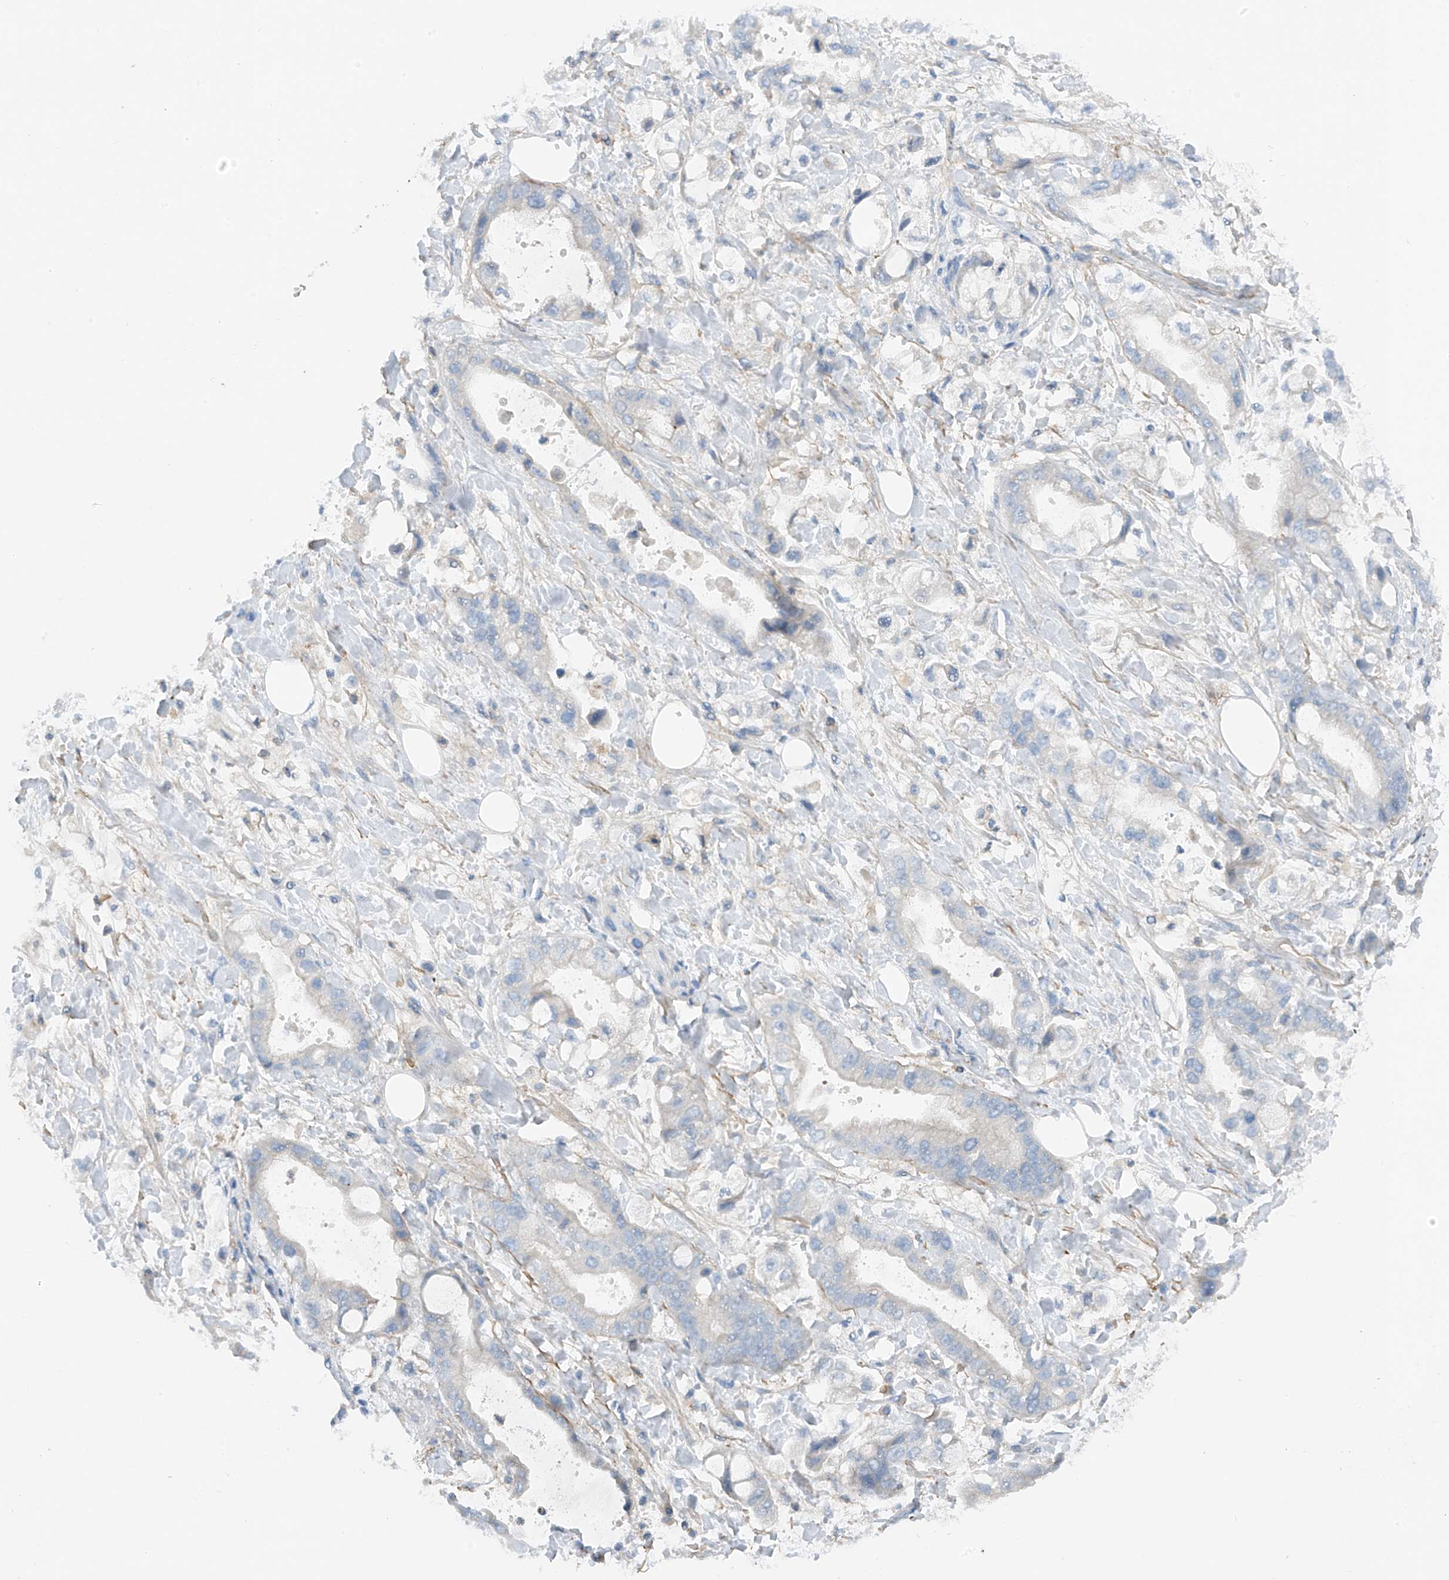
{"staining": {"intensity": "negative", "quantity": "none", "location": "none"}, "tissue": "stomach cancer", "cell_type": "Tumor cells", "image_type": "cancer", "snomed": [{"axis": "morphology", "description": "Adenocarcinoma, NOS"}, {"axis": "topography", "description": "Stomach"}], "caption": "Immunohistochemistry (IHC) micrograph of human stomach cancer (adenocarcinoma) stained for a protein (brown), which displays no positivity in tumor cells.", "gene": "NALCN", "patient": {"sex": "male", "age": 62}}